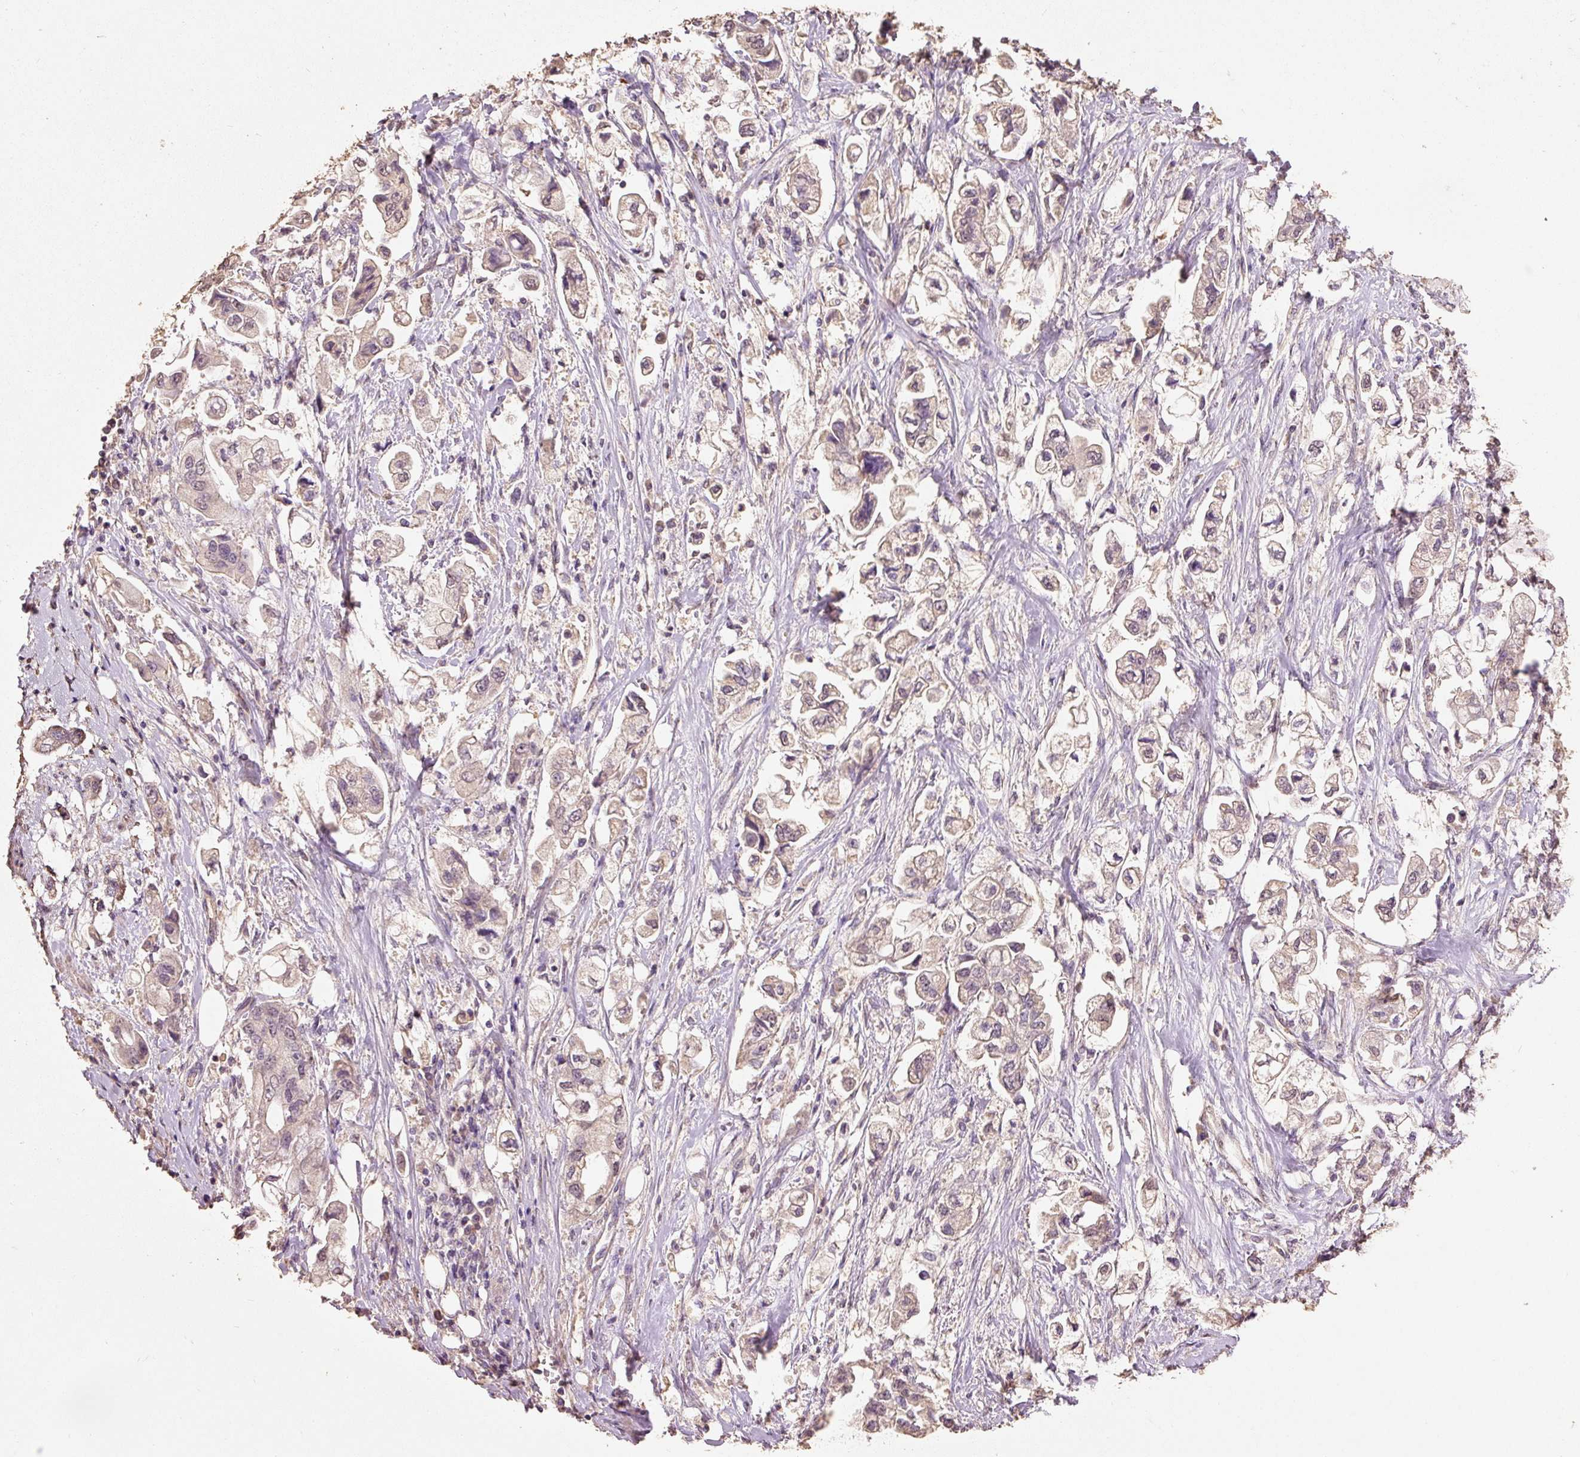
{"staining": {"intensity": "weak", "quantity": ">75%", "location": "cytoplasmic/membranous"}, "tissue": "stomach cancer", "cell_type": "Tumor cells", "image_type": "cancer", "snomed": [{"axis": "morphology", "description": "Adenocarcinoma, NOS"}, {"axis": "topography", "description": "Stomach"}], "caption": "Immunohistochemistry (IHC) image of human stomach cancer (adenocarcinoma) stained for a protein (brown), which exhibits low levels of weak cytoplasmic/membranous staining in approximately >75% of tumor cells.", "gene": "HERC2", "patient": {"sex": "male", "age": 62}}